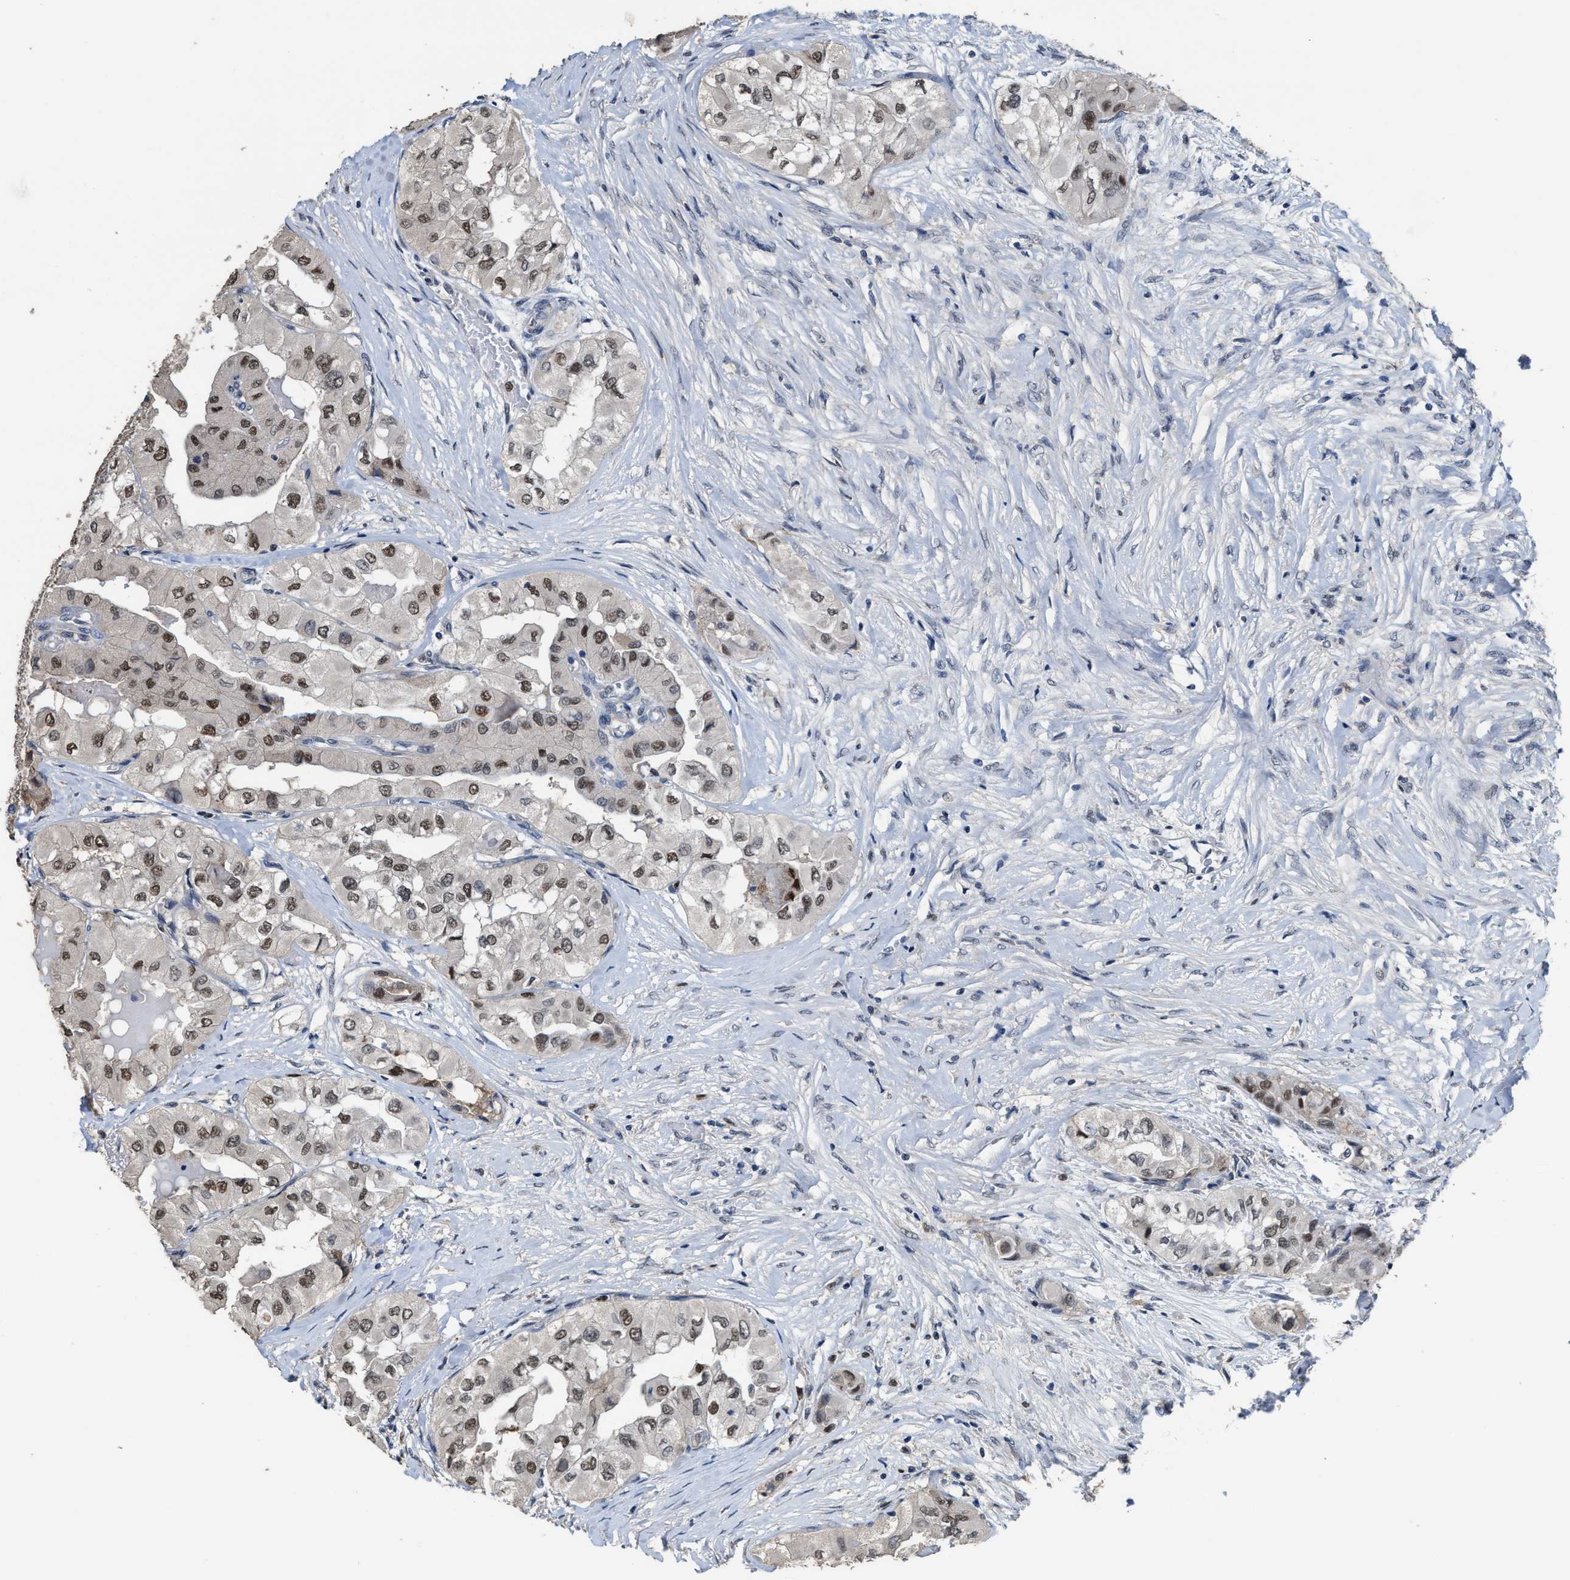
{"staining": {"intensity": "strong", "quantity": "25%-75%", "location": "nuclear"}, "tissue": "thyroid cancer", "cell_type": "Tumor cells", "image_type": "cancer", "snomed": [{"axis": "morphology", "description": "Papillary adenocarcinoma, NOS"}, {"axis": "topography", "description": "Thyroid gland"}], "caption": "Protein staining of thyroid cancer tissue displays strong nuclear staining in about 25%-75% of tumor cells.", "gene": "ZNF20", "patient": {"sex": "female", "age": 59}}